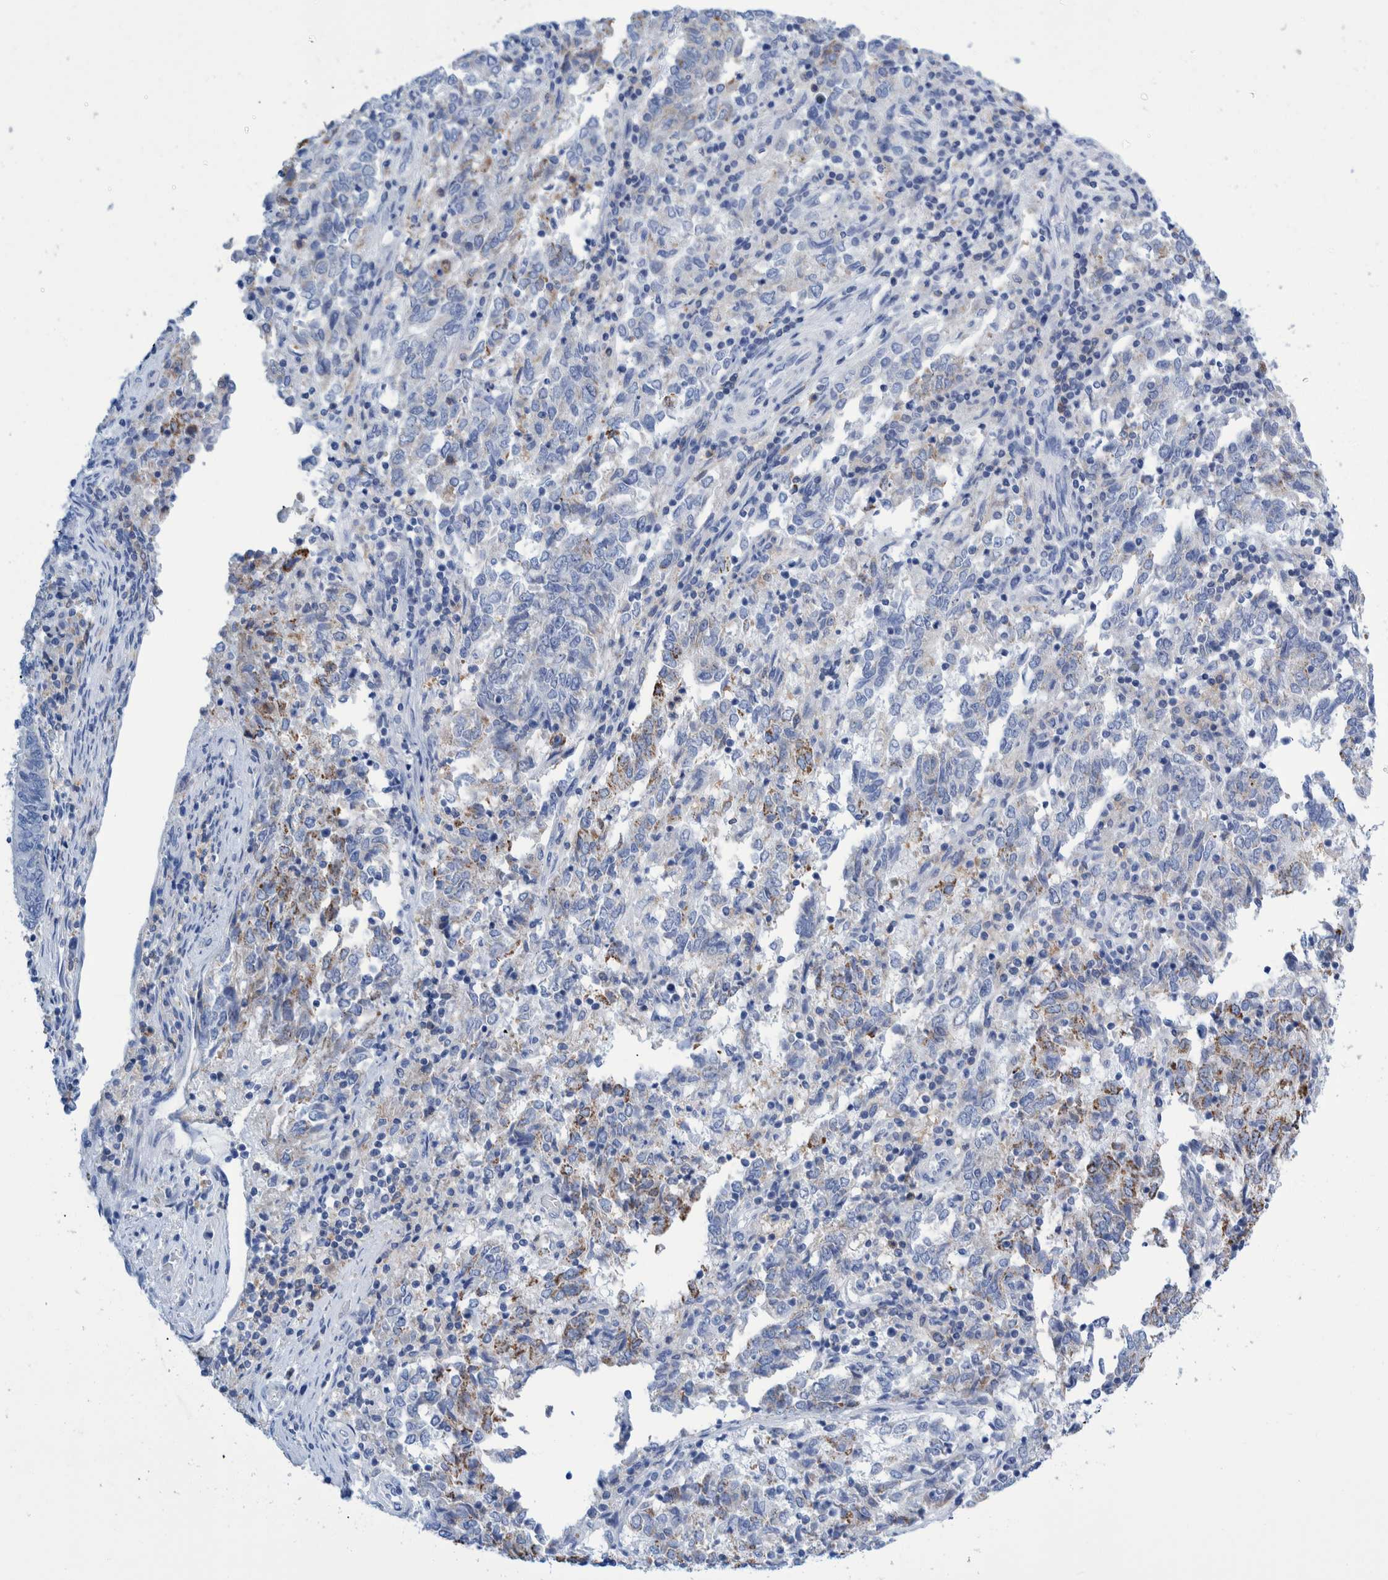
{"staining": {"intensity": "negative", "quantity": "none", "location": "none"}, "tissue": "endometrial cancer", "cell_type": "Tumor cells", "image_type": "cancer", "snomed": [{"axis": "morphology", "description": "Adenocarcinoma, NOS"}, {"axis": "topography", "description": "Endometrium"}], "caption": "This is an IHC image of human endometrial cancer (adenocarcinoma). There is no positivity in tumor cells.", "gene": "KRT14", "patient": {"sex": "female", "age": 80}}